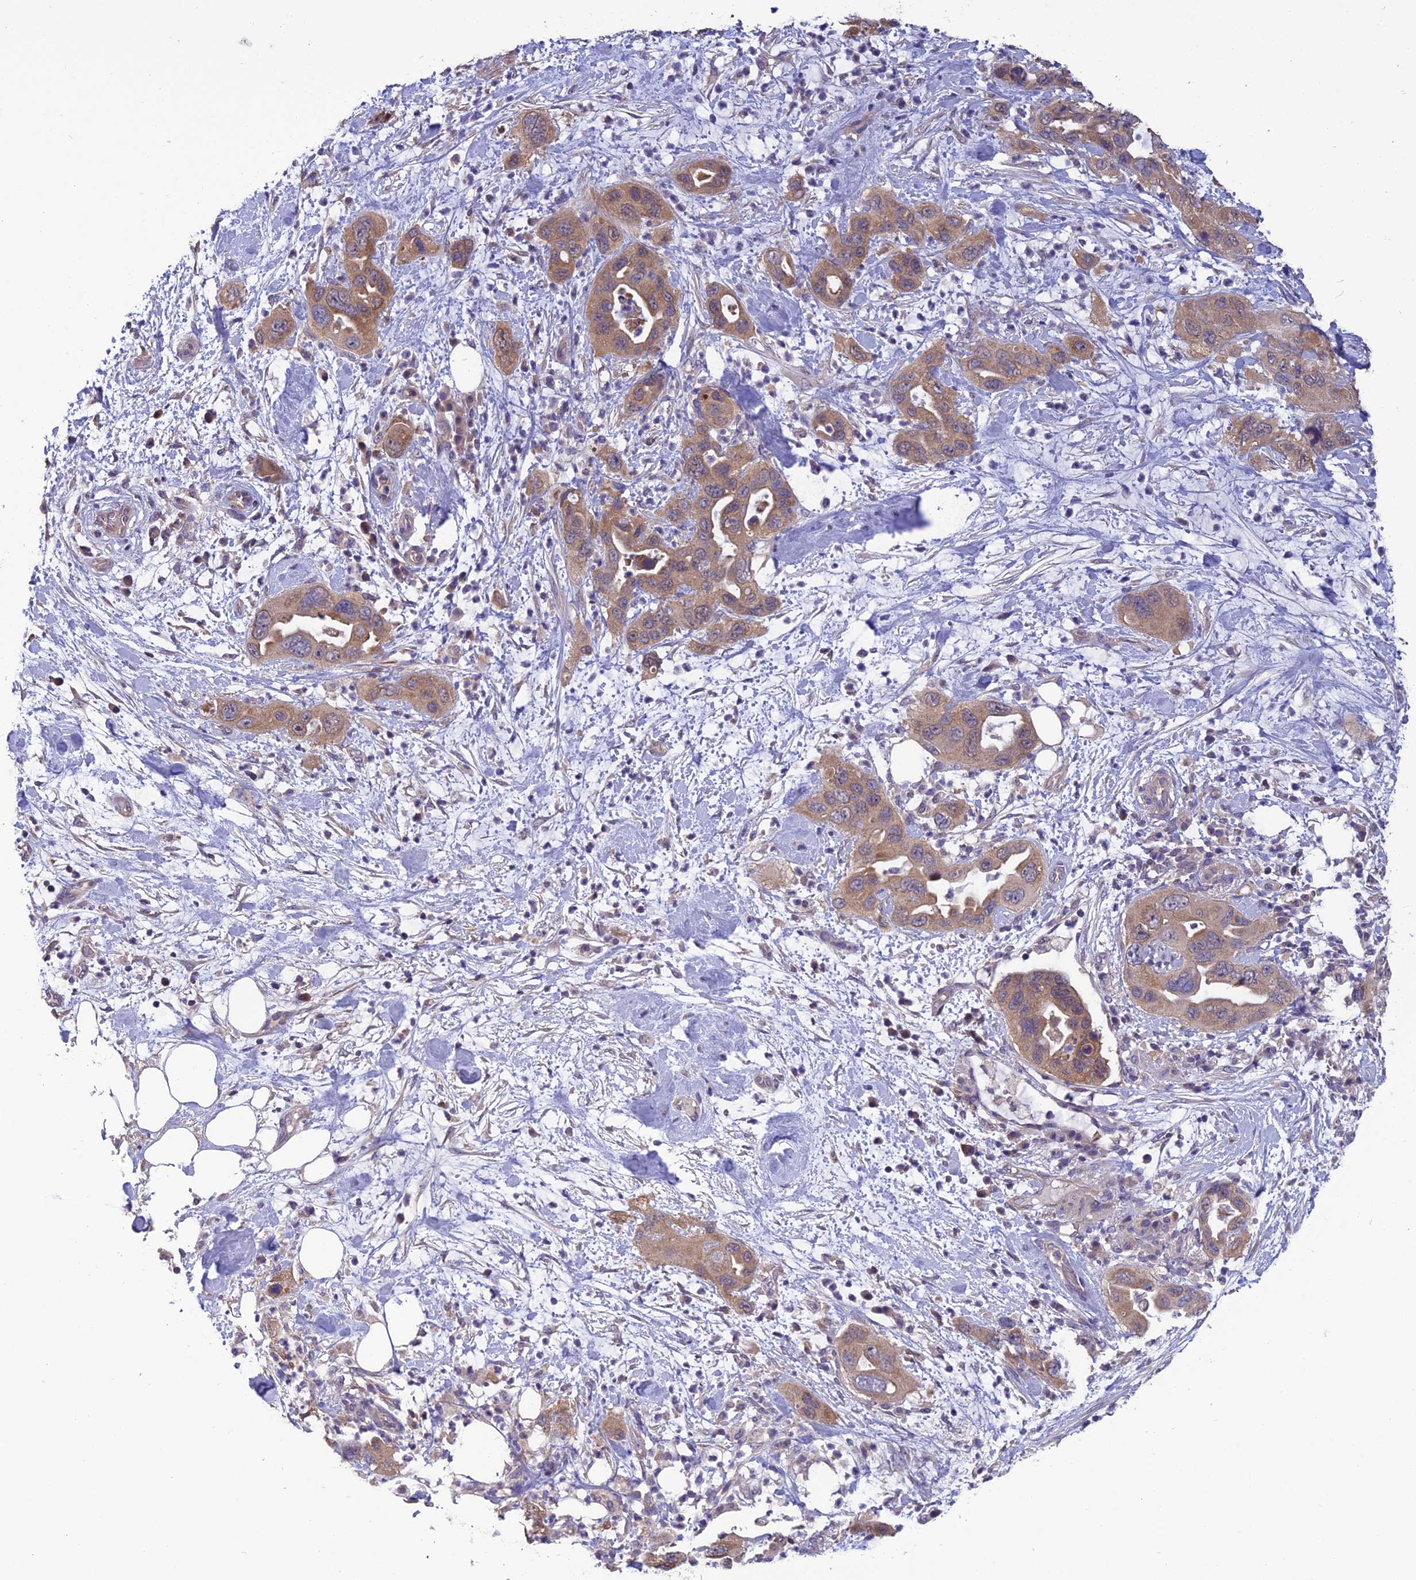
{"staining": {"intensity": "moderate", "quantity": ">75%", "location": "cytoplasmic/membranous"}, "tissue": "pancreatic cancer", "cell_type": "Tumor cells", "image_type": "cancer", "snomed": [{"axis": "morphology", "description": "Adenocarcinoma, NOS"}, {"axis": "topography", "description": "Pancreas"}], "caption": "Pancreatic adenocarcinoma stained with immunohistochemistry (IHC) displays moderate cytoplasmic/membranous positivity in about >75% of tumor cells. The staining was performed using DAB, with brown indicating positive protein expression. Nuclei are stained blue with hematoxylin.", "gene": "PSMF1", "patient": {"sex": "female", "age": 71}}